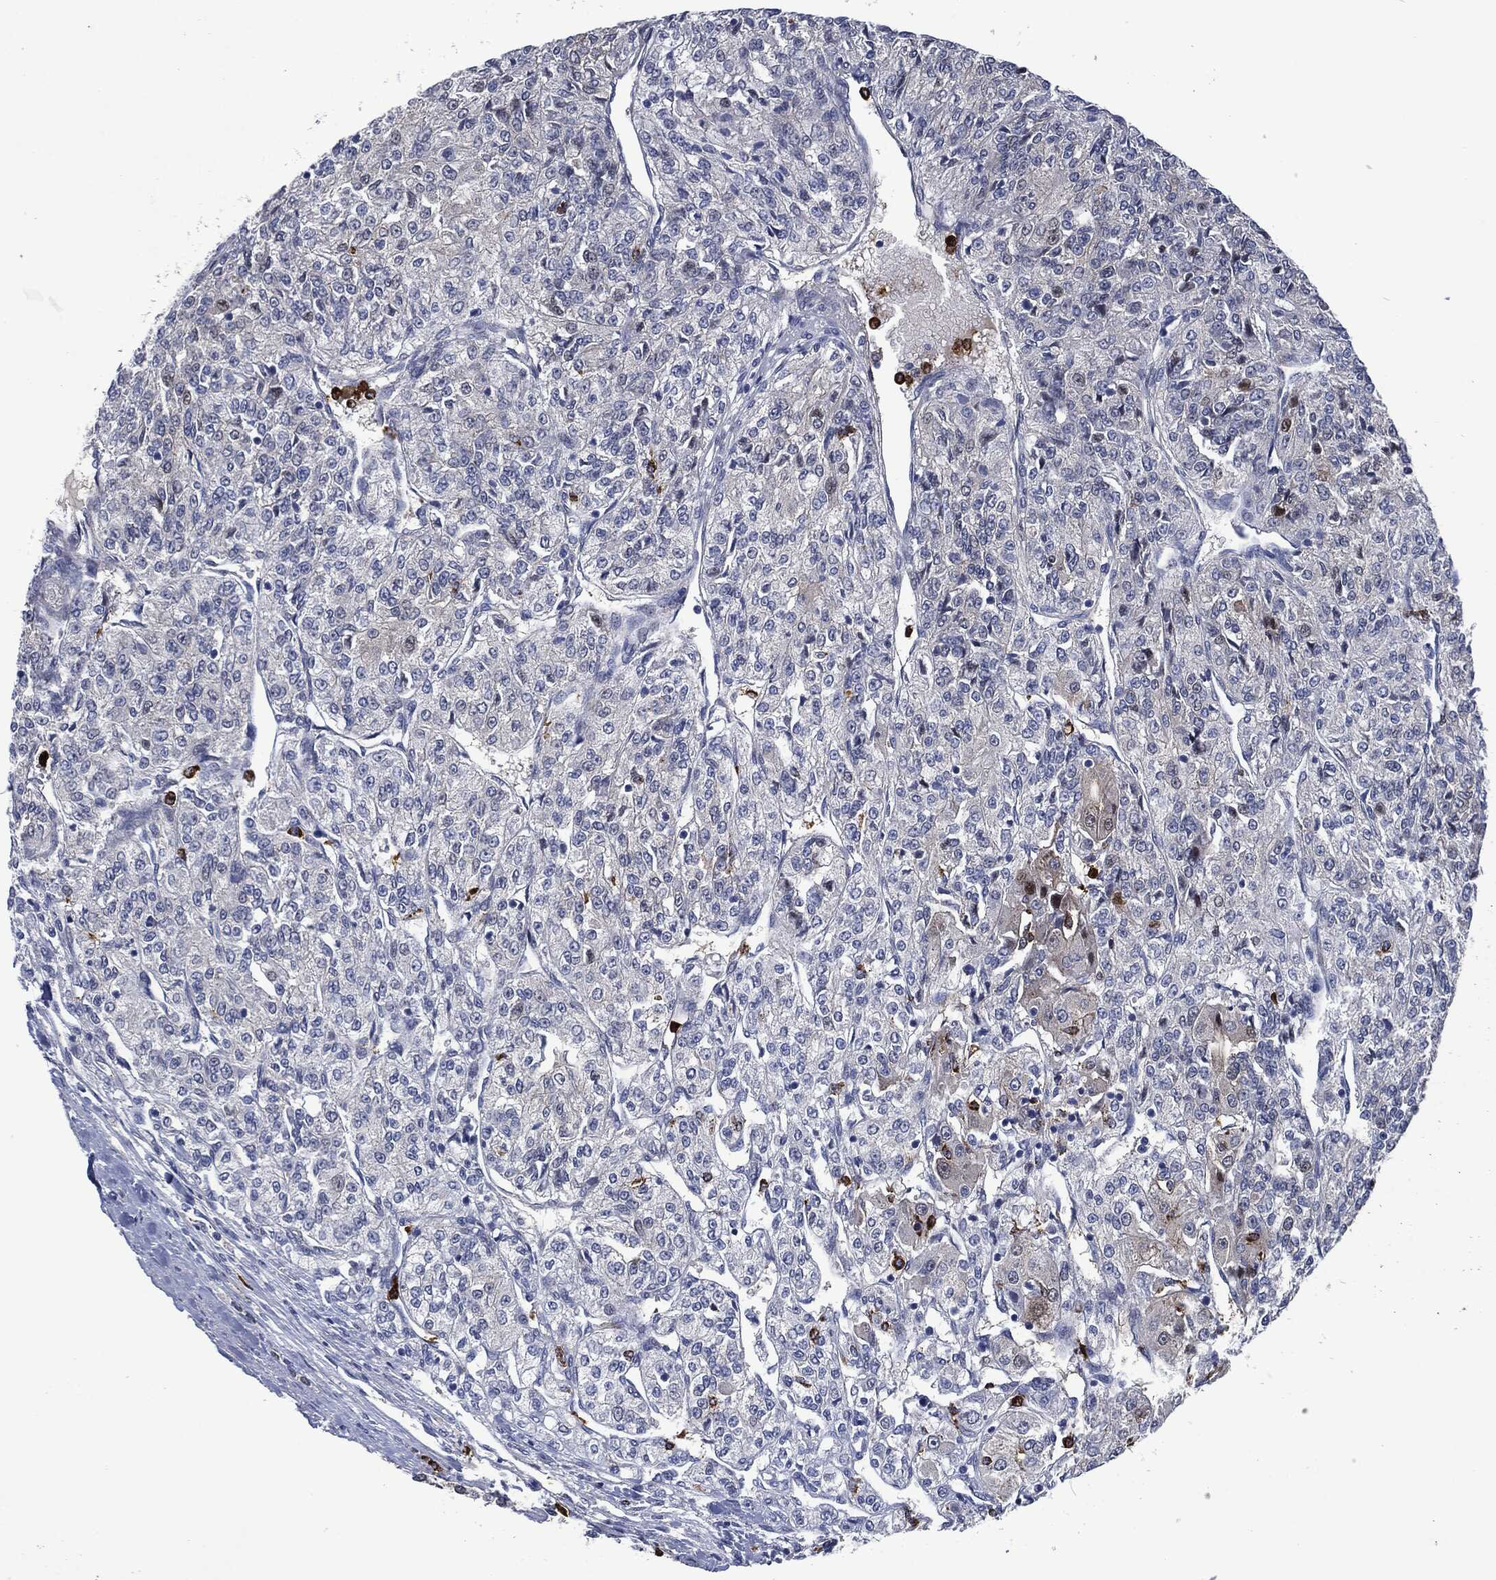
{"staining": {"intensity": "negative", "quantity": "none", "location": "none"}, "tissue": "renal cancer", "cell_type": "Tumor cells", "image_type": "cancer", "snomed": [{"axis": "morphology", "description": "Adenocarcinoma, NOS"}, {"axis": "topography", "description": "Kidney"}], "caption": "This photomicrograph is of renal adenocarcinoma stained with immunohistochemistry (IHC) to label a protein in brown with the nuclei are counter-stained blue. There is no staining in tumor cells. The staining was performed using DAB (3,3'-diaminobenzidine) to visualize the protein expression in brown, while the nuclei were stained in blue with hematoxylin (Magnification: 20x).", "gene": "MPO", "patient": {"sex": "female", "age": 63}}